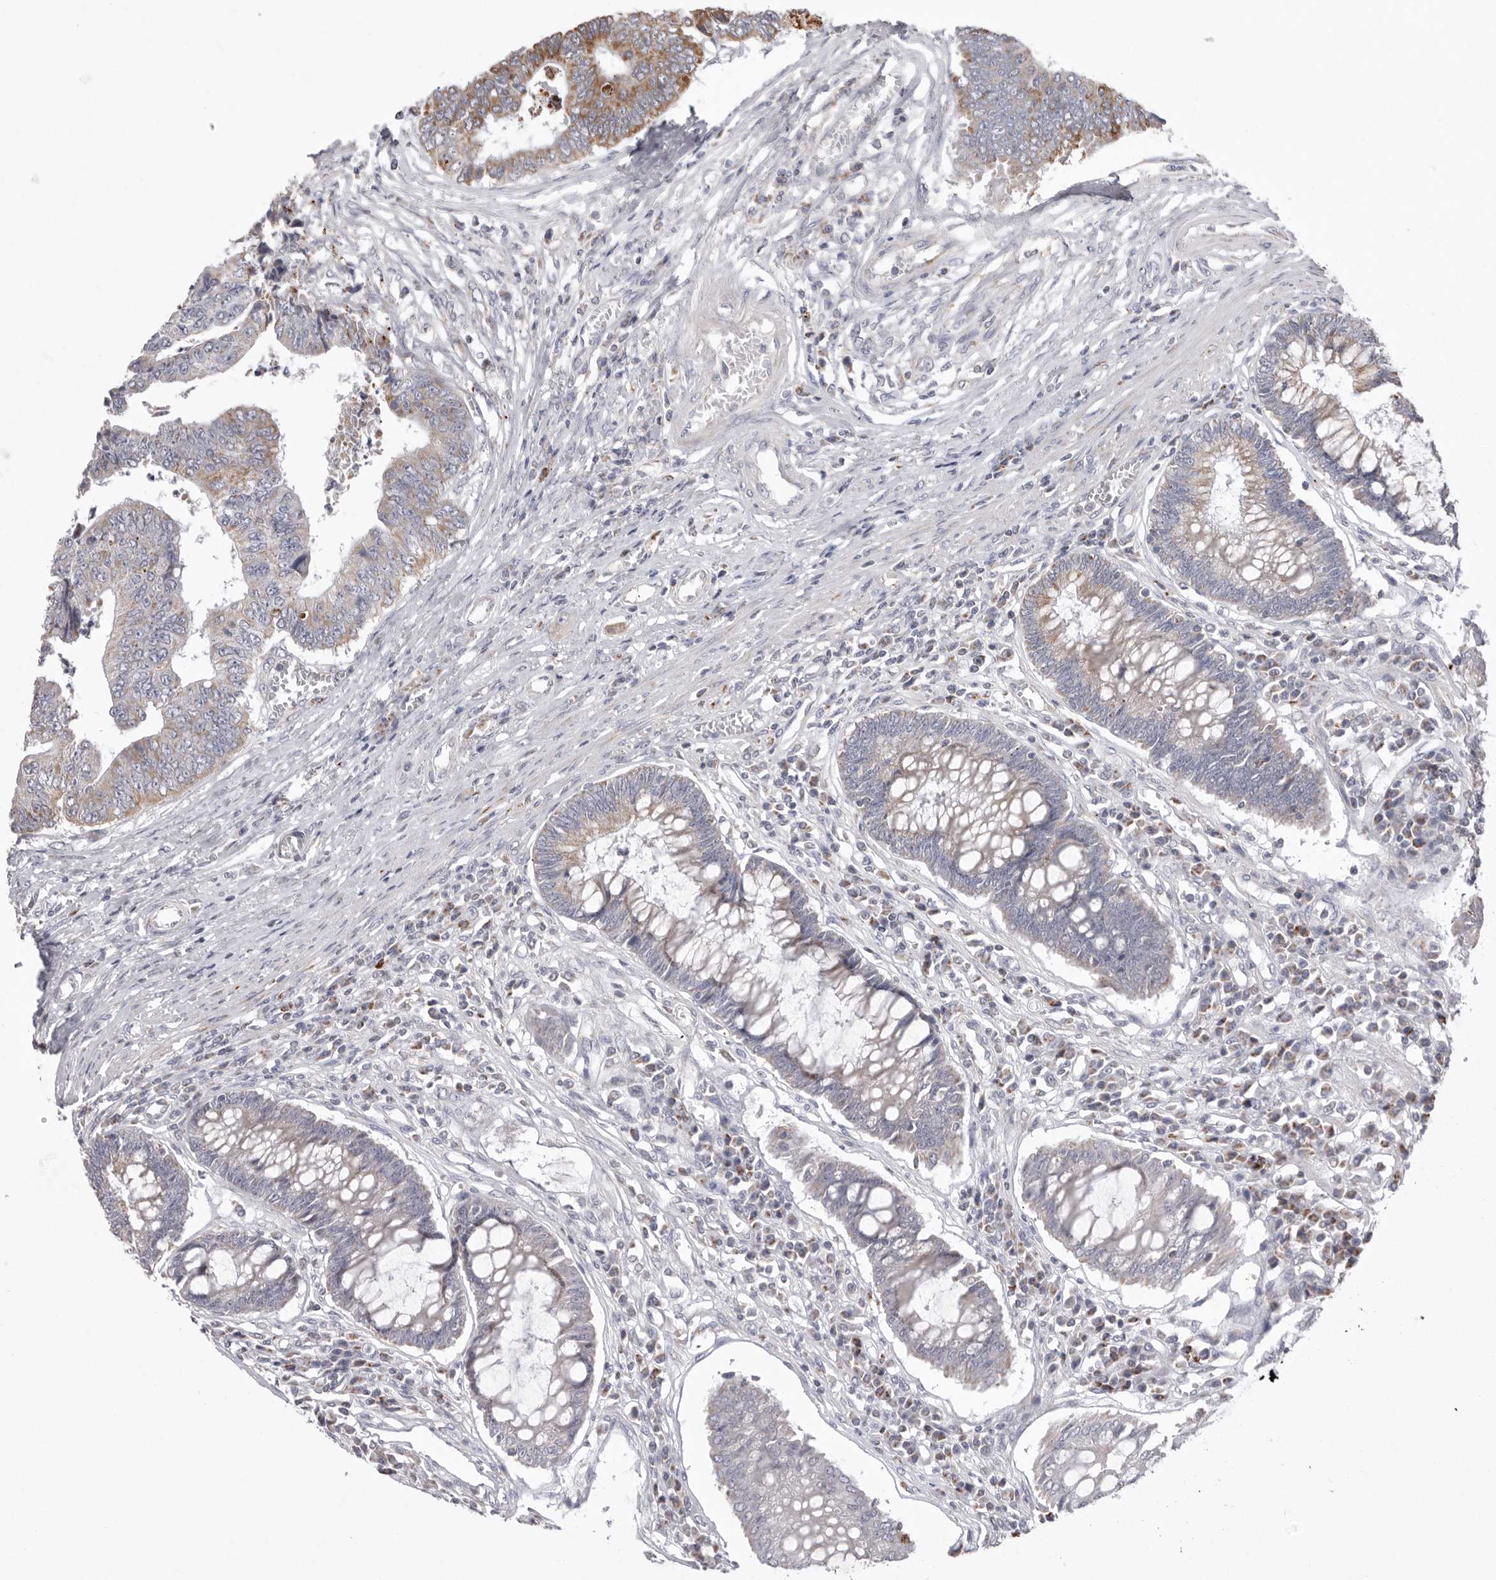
{"staining": {"intensity": "moderate", "quantity": "<25%", "location": "cytoplasmic/membranous"}, "tissue": "colorectal cancer", "cell_type": "Tumor cells", "image_type": "cancer", "snomed": [{"axis": "morphology", "description": "Adenocarcinoma, NOS"}, {"axis": "topography", "description": "Rectum"}], "caption": "There is low levels of moderate cytoplasmic/membranous positivity in tumor cells of colorectal adenocarcinoma, as demonstrated by immunohistochemical staining (brown color).", "gene": "VDAC3", "patient": {"sex": "male", "age": 84}}